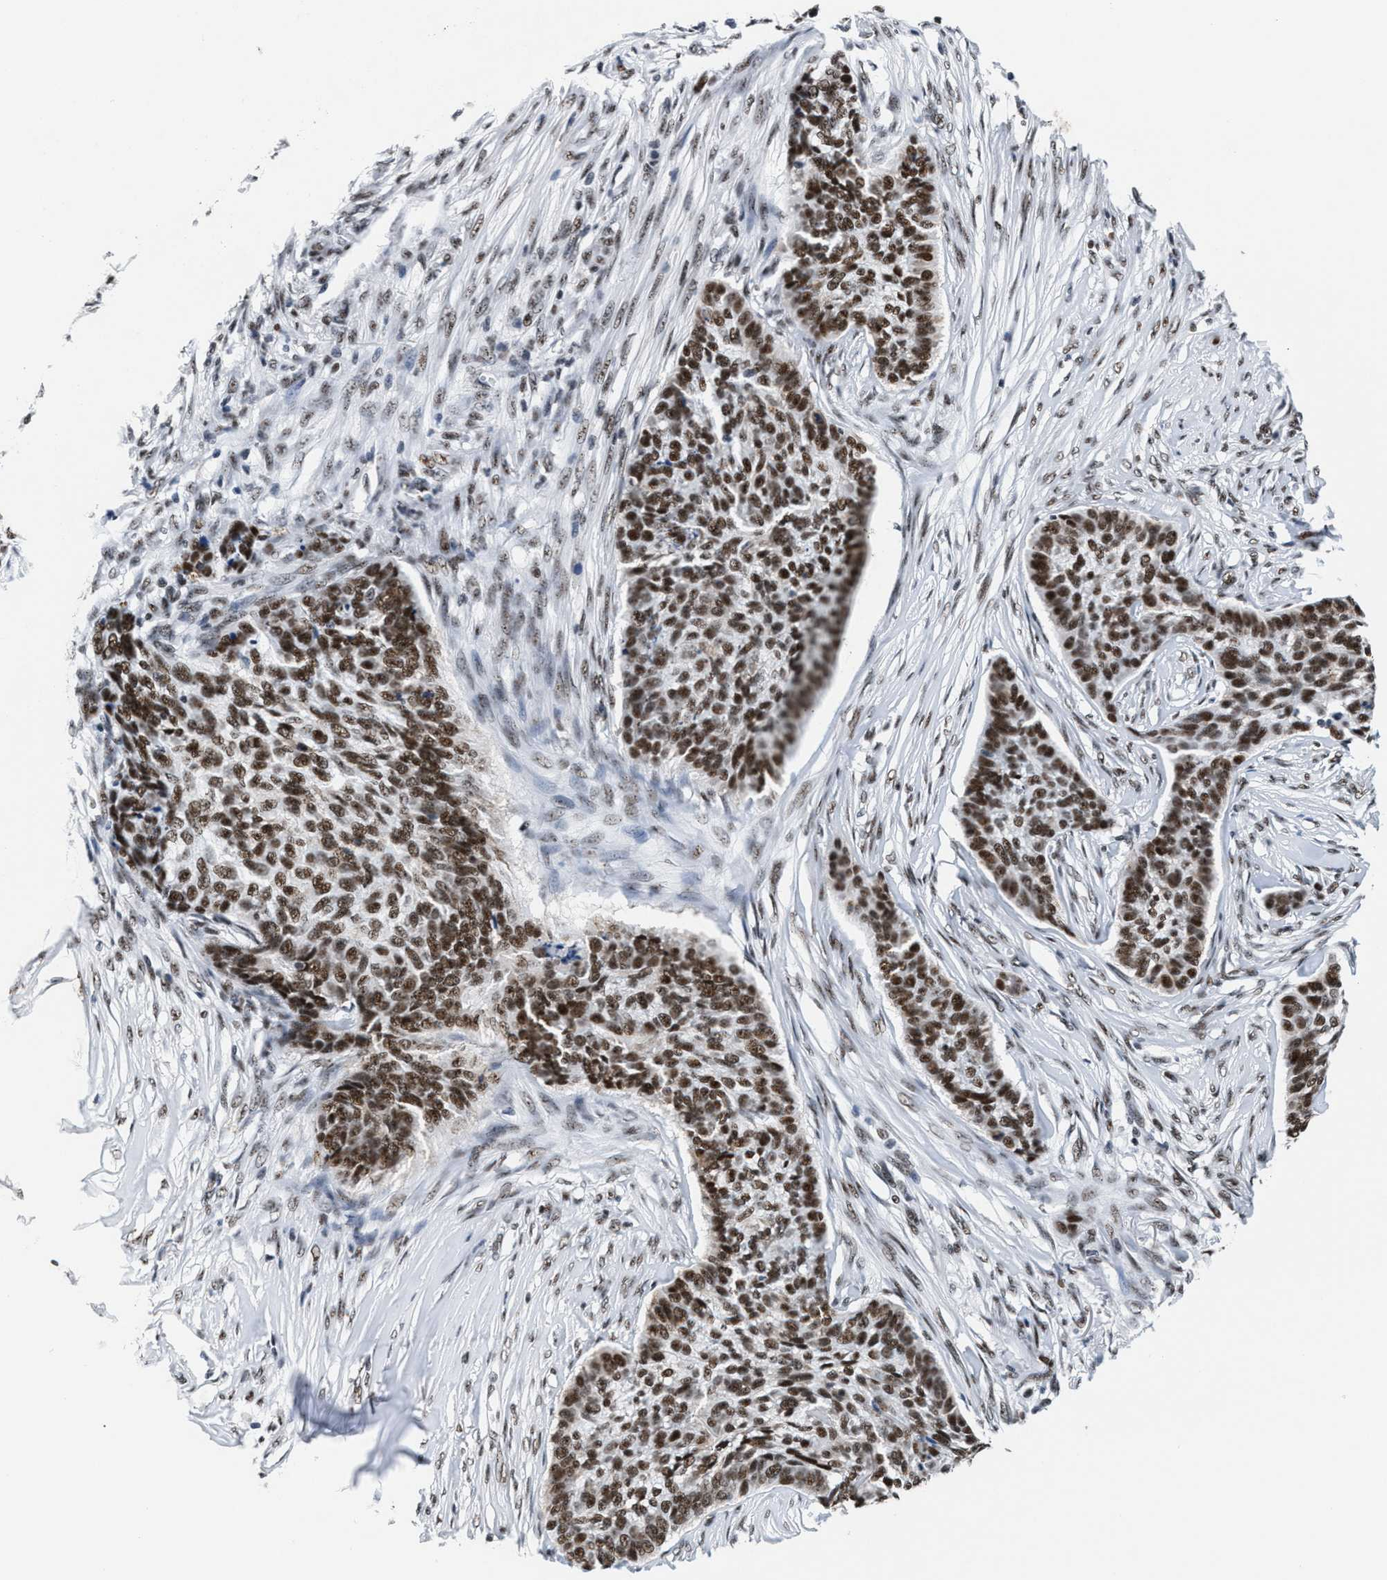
{"staining": {"intensity": "strong", "quantity": ">75%", "location": "nuclear"}, "tissue": "skin cancer", "cell_type": "Tumor cells", "image_type": "cancer", "snomed": [{"axis": "morphology", "description": "Basal cell carcinoma"}, {"axis": "topography", "description": "Skin"}], "caption": "Skin basal cell carcinoma stained with IHC displays strong nuclear staining in about >75% of tumor cells.", "gene": "RAD50", "patient": {"sex": "male", "age": 85}}